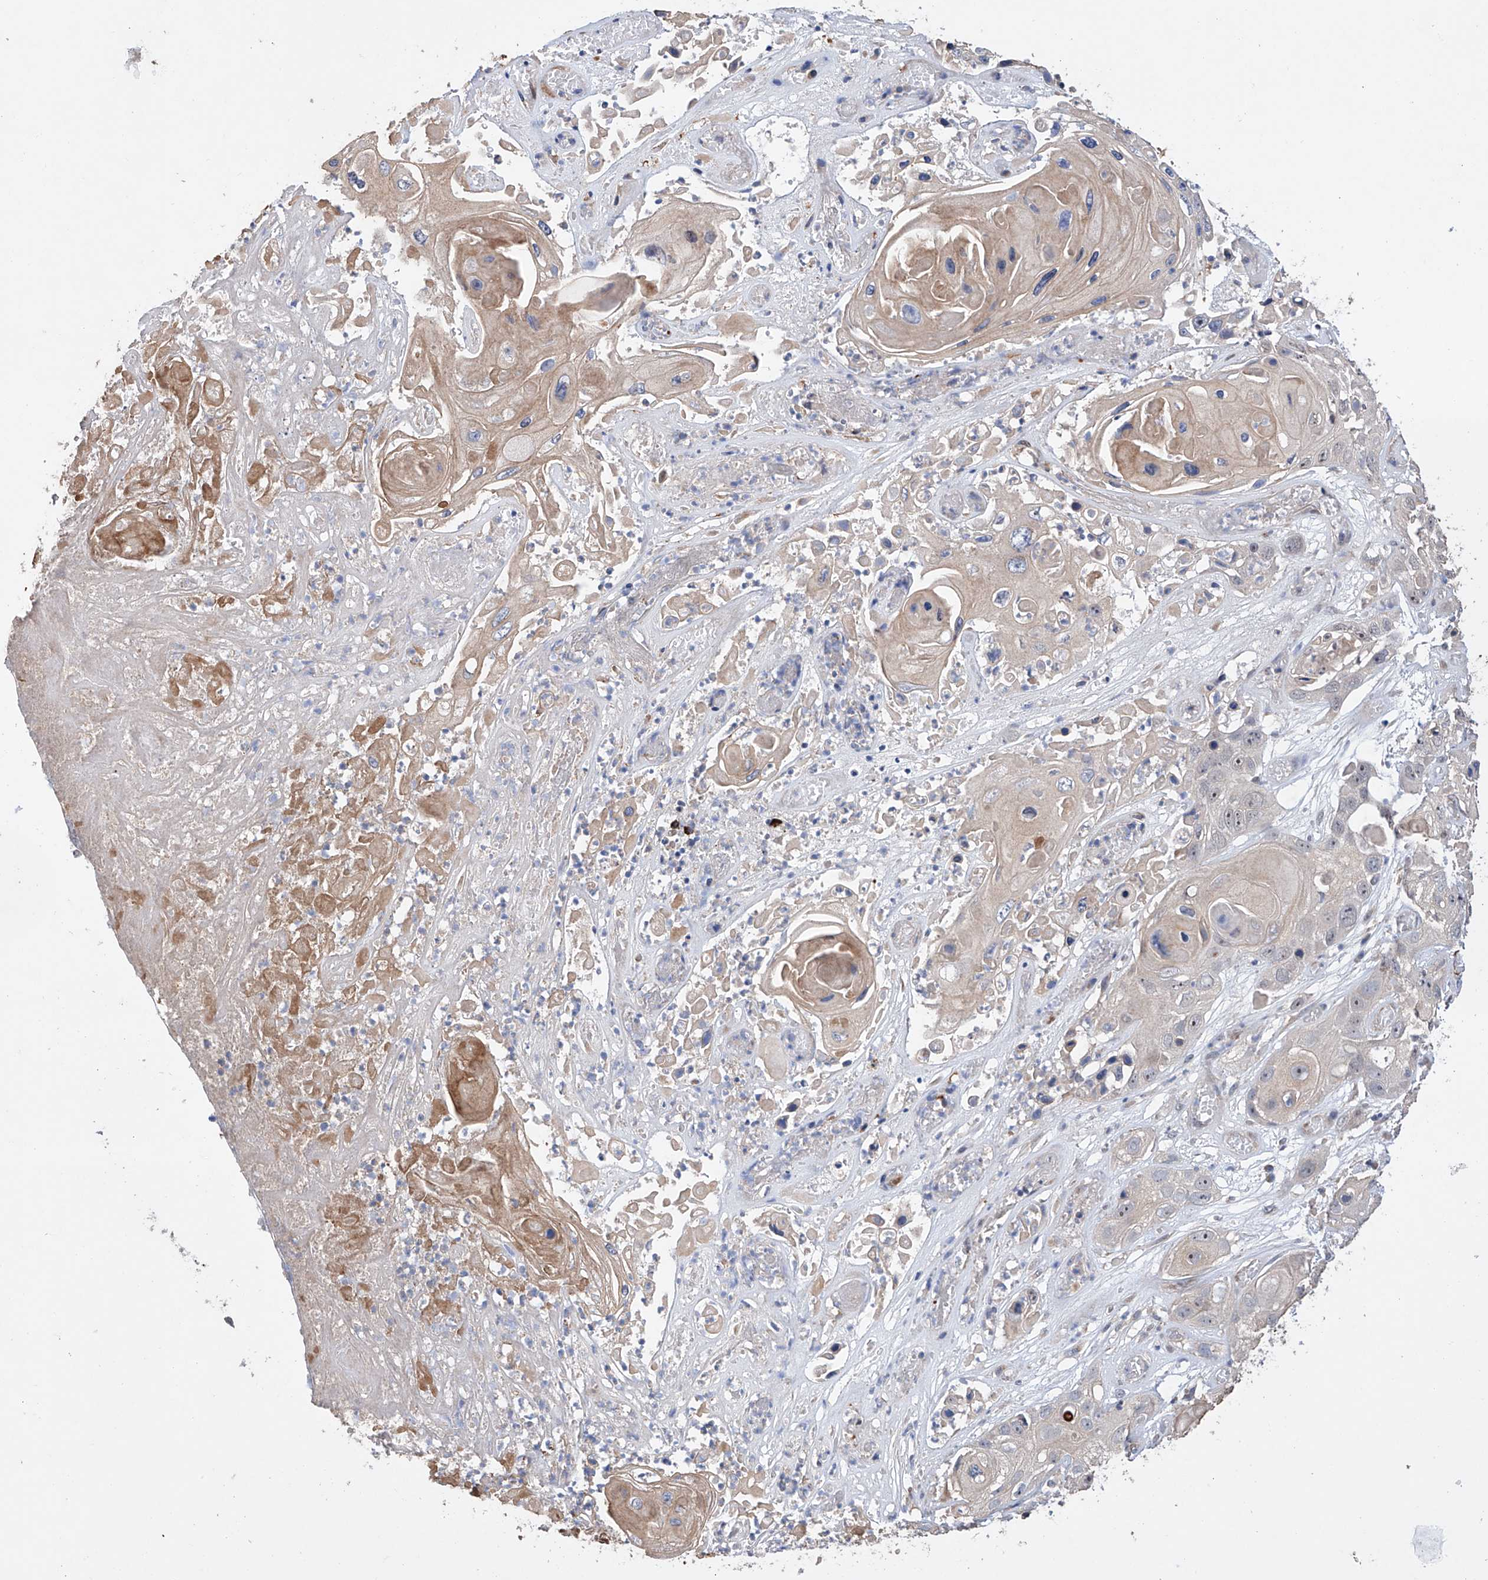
{"staining": {"intensity": "moderate", "quantity": "<25%", "location": "nuclear"}, "tissue": "skin cancer", "cell_type": "Tumor cells", "image_type": "cancer", "snomed": [{"axis": "morphology", "description": "Squamous cell carcinoma, NOS"}, {"axis": "topography", "description": "Skin"}], "caption": "An image of skin cancer stained for a protein reveals moderate nuclear brown staining in tumor cells.", "gene": "AFG1L", "patient": {"sex": "male", "age": 55}}